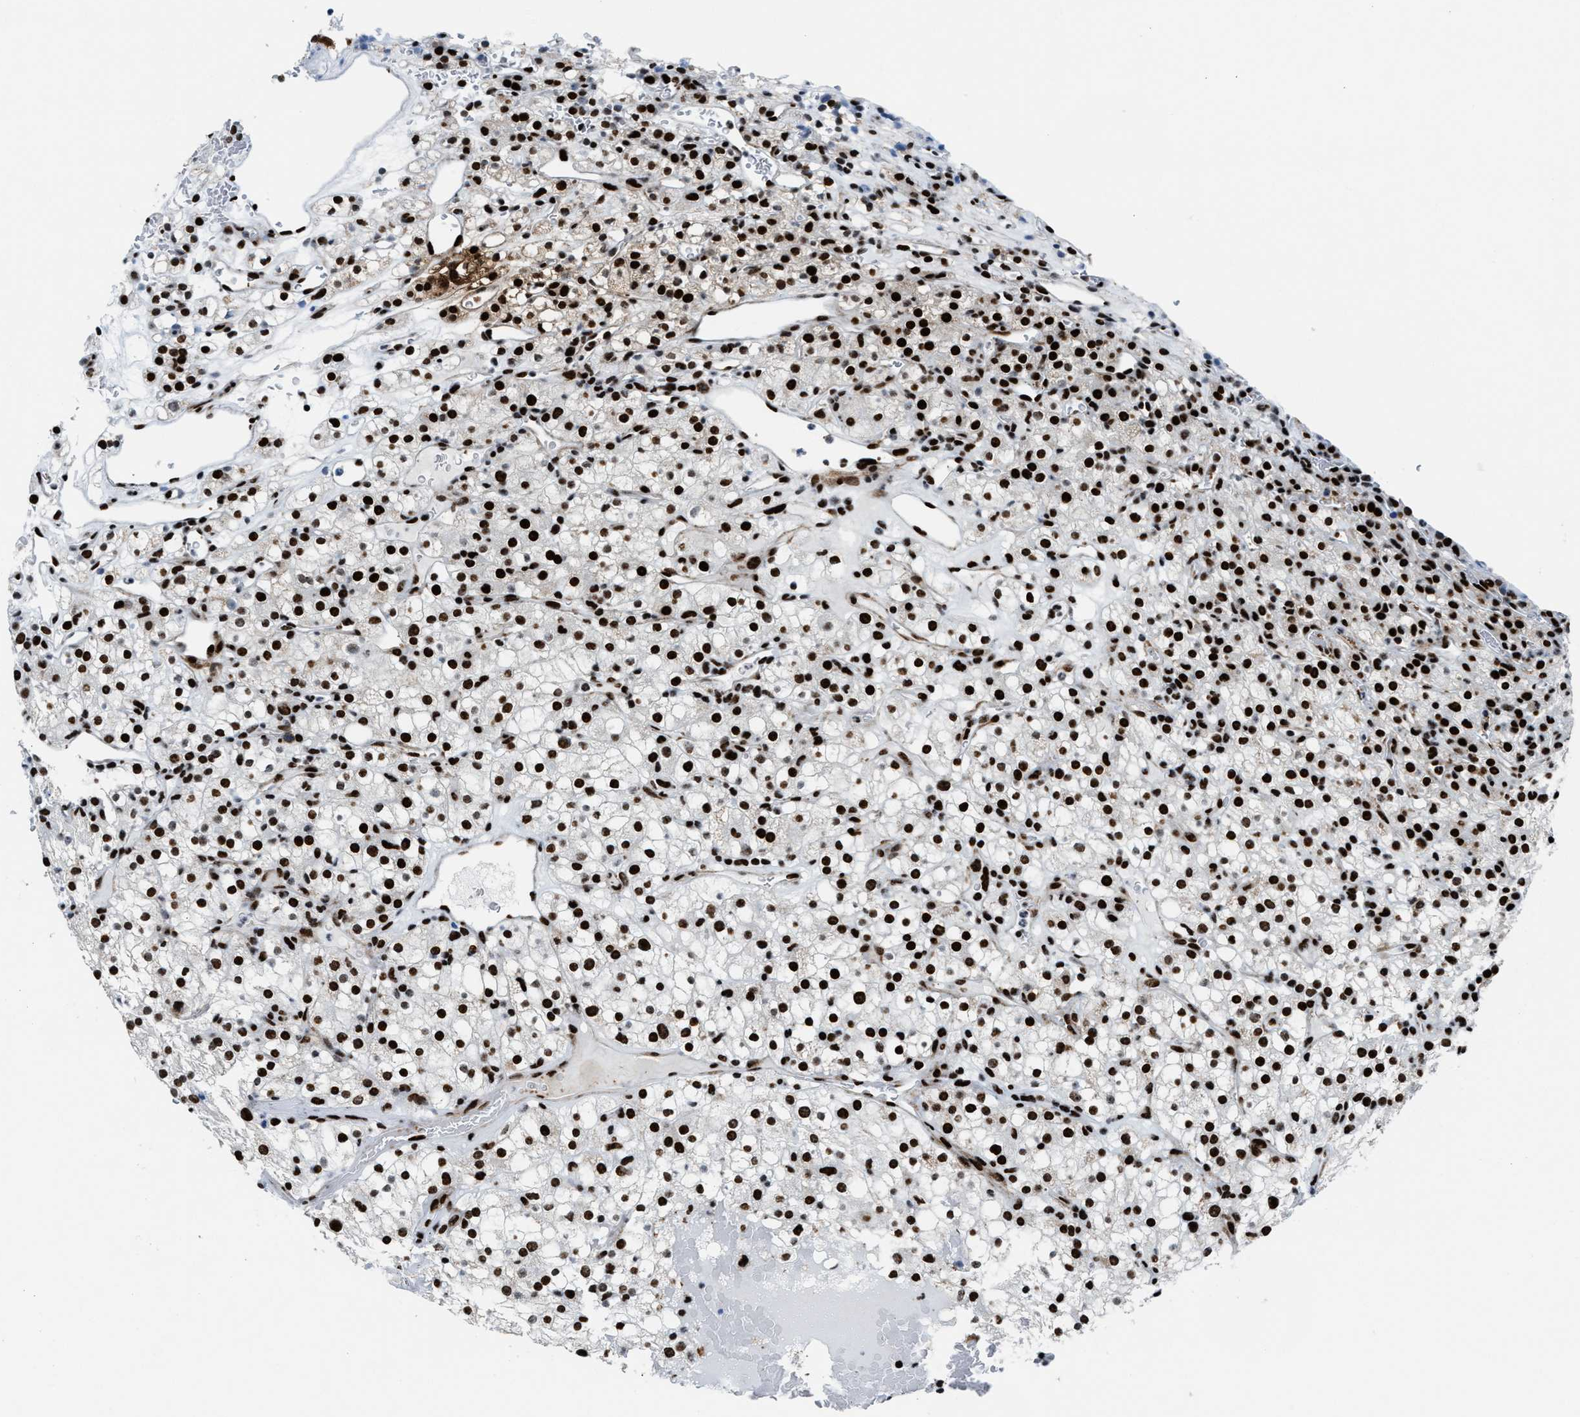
{"staining": {"intensity": "strong", "quantity": ">75%", "location": "nuclear"}, "tissue": "renal cancer", "cell_type": "Tumor cells", "image_type": "cancer", "snomed": [{"axis": "morphology", "description": "Normal tissue, NOS"}, {"axis": "morphology", "description": "Adenocarcinoma, NOS"}, {"axis": "topography", "description": "Kidney"}], "caption": "Immunohistochemical staining of renal cancer exhibits strong nuclear protein positivity in about >75% of tumor cells. Immunohistochemistry (ihc) stains the protein of interest in brown and the nuclei are stained blue.", "gene": "NONO", "patient": {"sex": "female", "age": 72}}